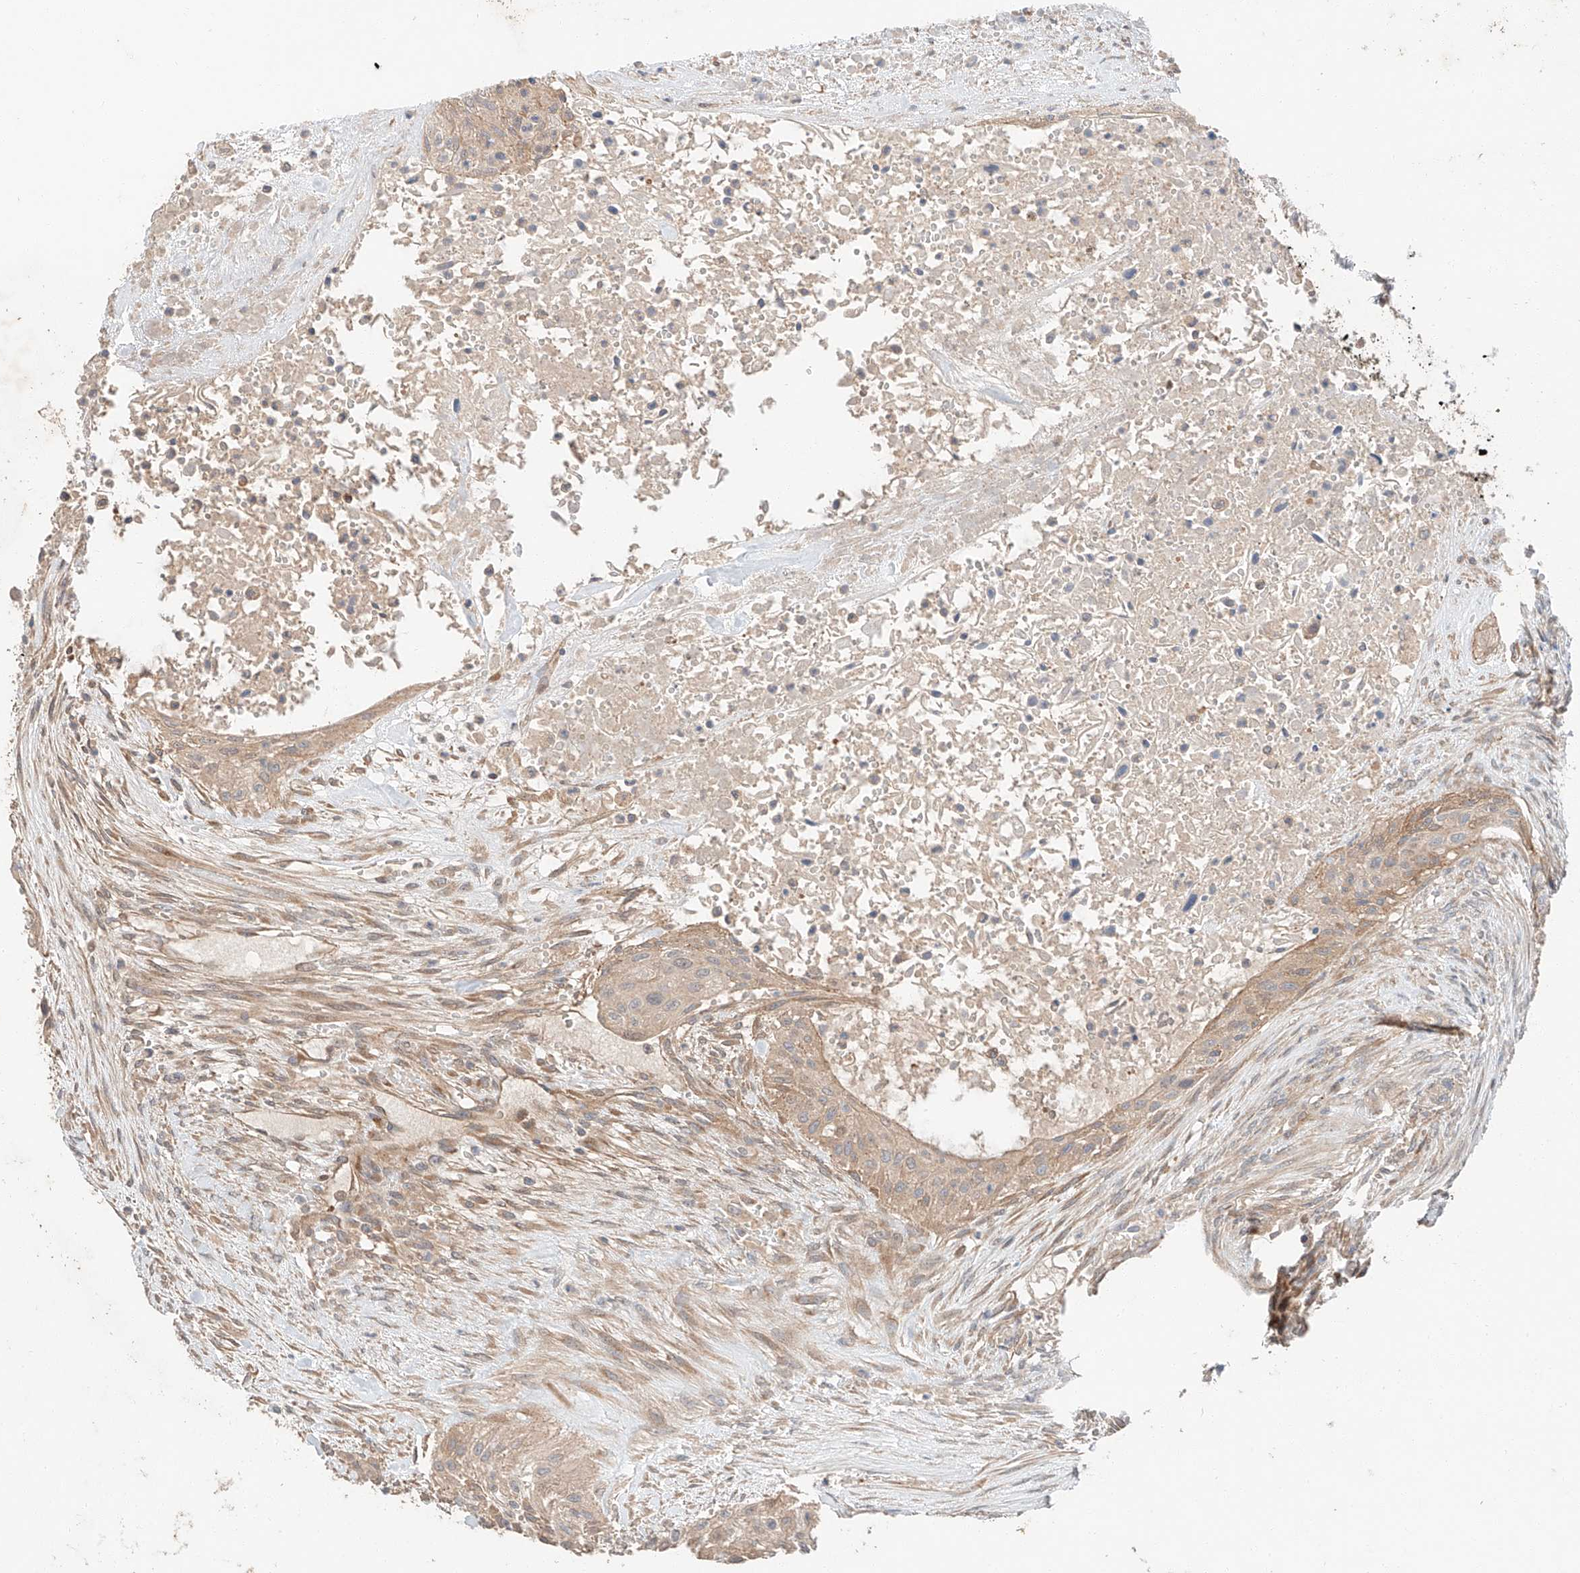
{"staining": {"intensity": "weak", "quantity": "25%-75%", "location": "cytoplasmic/membranous"}, "tissue": "urothelial cancer", "cell_type": "Tumor cells", "image_type": "cancer", "snomed": [{"axis": "morphology", "description": "Urothelial carcinoma, High grade"}, {"axis": "topography", "description": "Urinary bladder"}], "caption": "This micrograph demonstrates IHC staining of urothelial carcinoma (high-grade), with low weak cytoplasmic/membranous staining in approximately 25%-75% of tumor cells.", "gene": "XPNPEP1", "patient": {"sex": "male", "age": 35}}